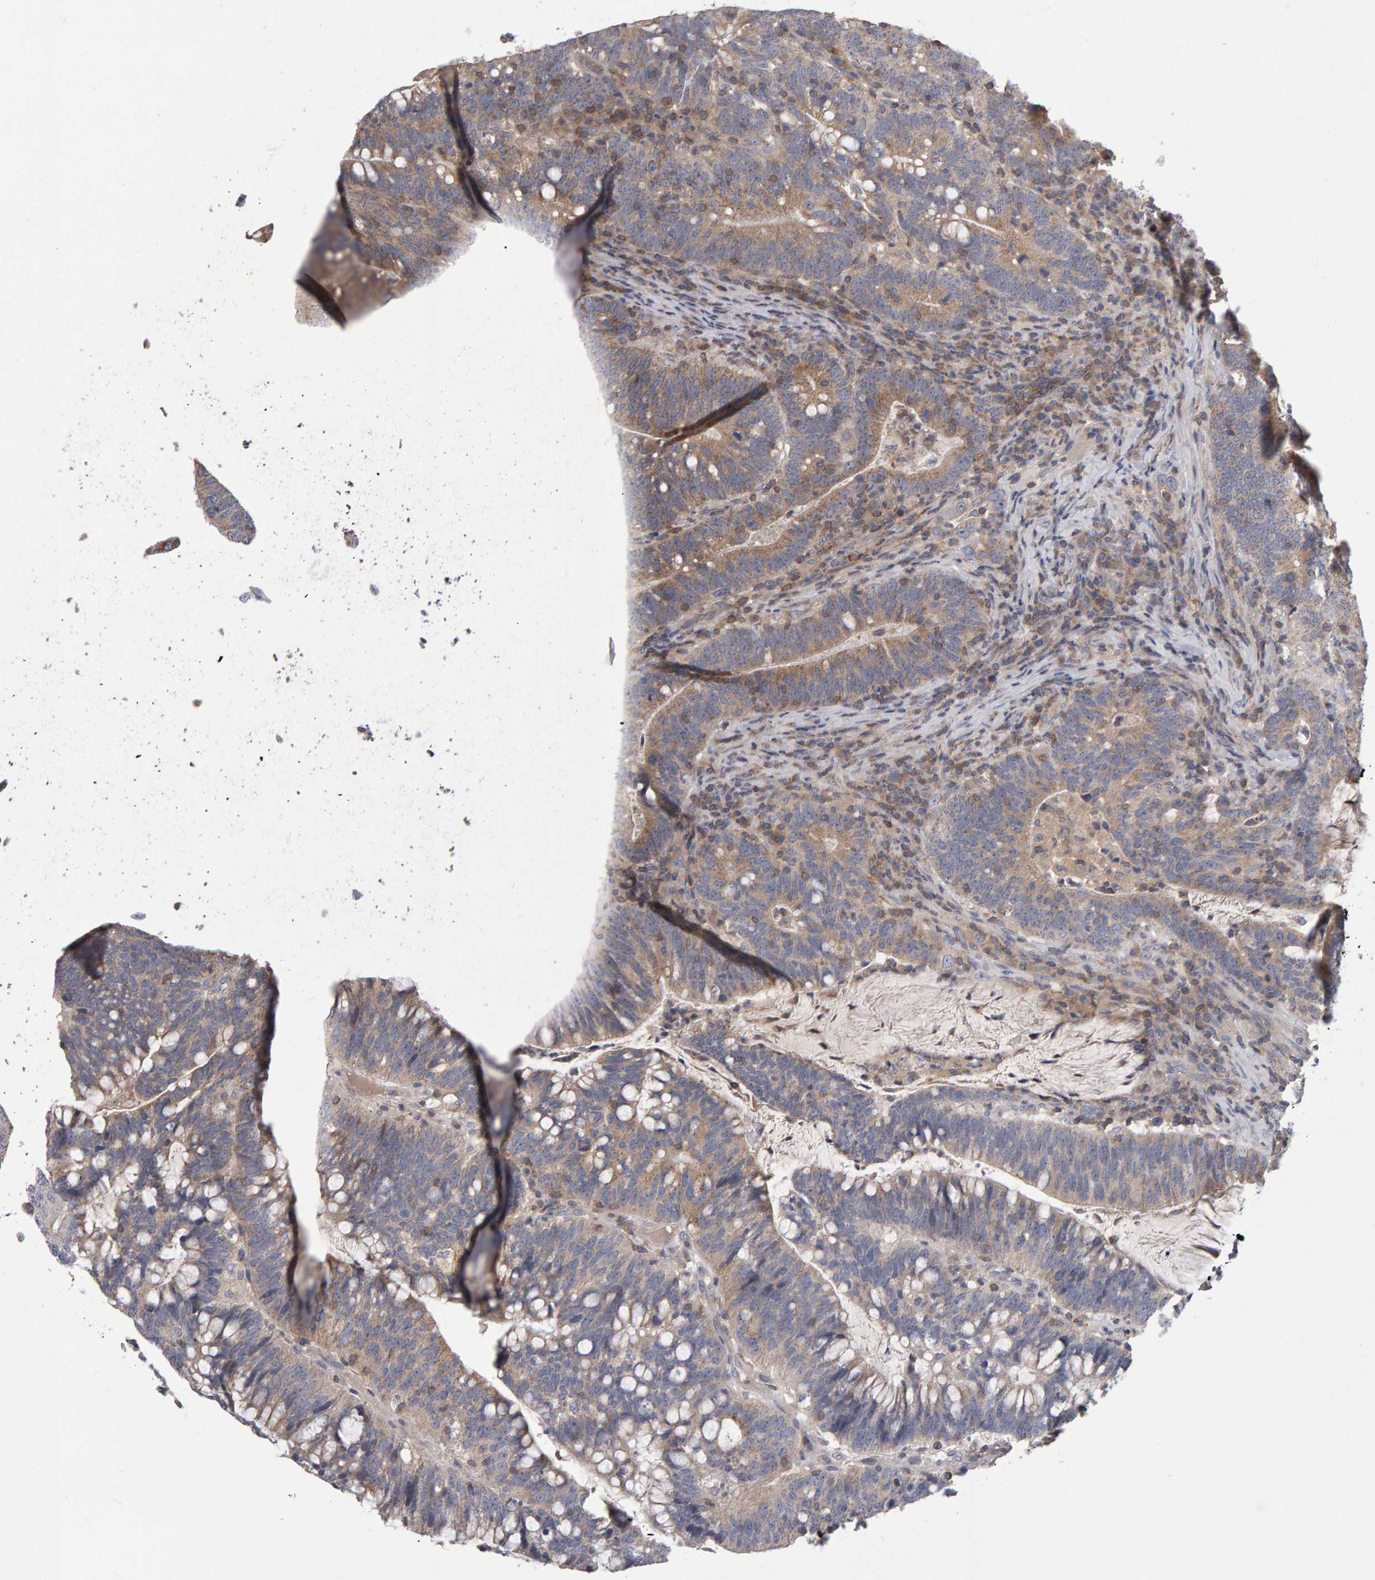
{"staining": {"intensity": "moderate", "quantity": ">75%", "location": "cytoplasmic/membranous"}, "tissue": "colorectal cancer", "cell_type": "Tumor cells", "image_type": "cancer", "snomed": [{"axis": "morphology", "description": "Adenocarcinoma, NOS"}, {"axis": "topography", "description": "Colon"}], "caption": "A photomicrograph of human colorectal adenocarcinoma stained for a protein exhibits moderate cytoplasmic/membranous brown staining in tumor cells.", "gene": "PGS1", "patient": {"sex": "female", "age": 66}}